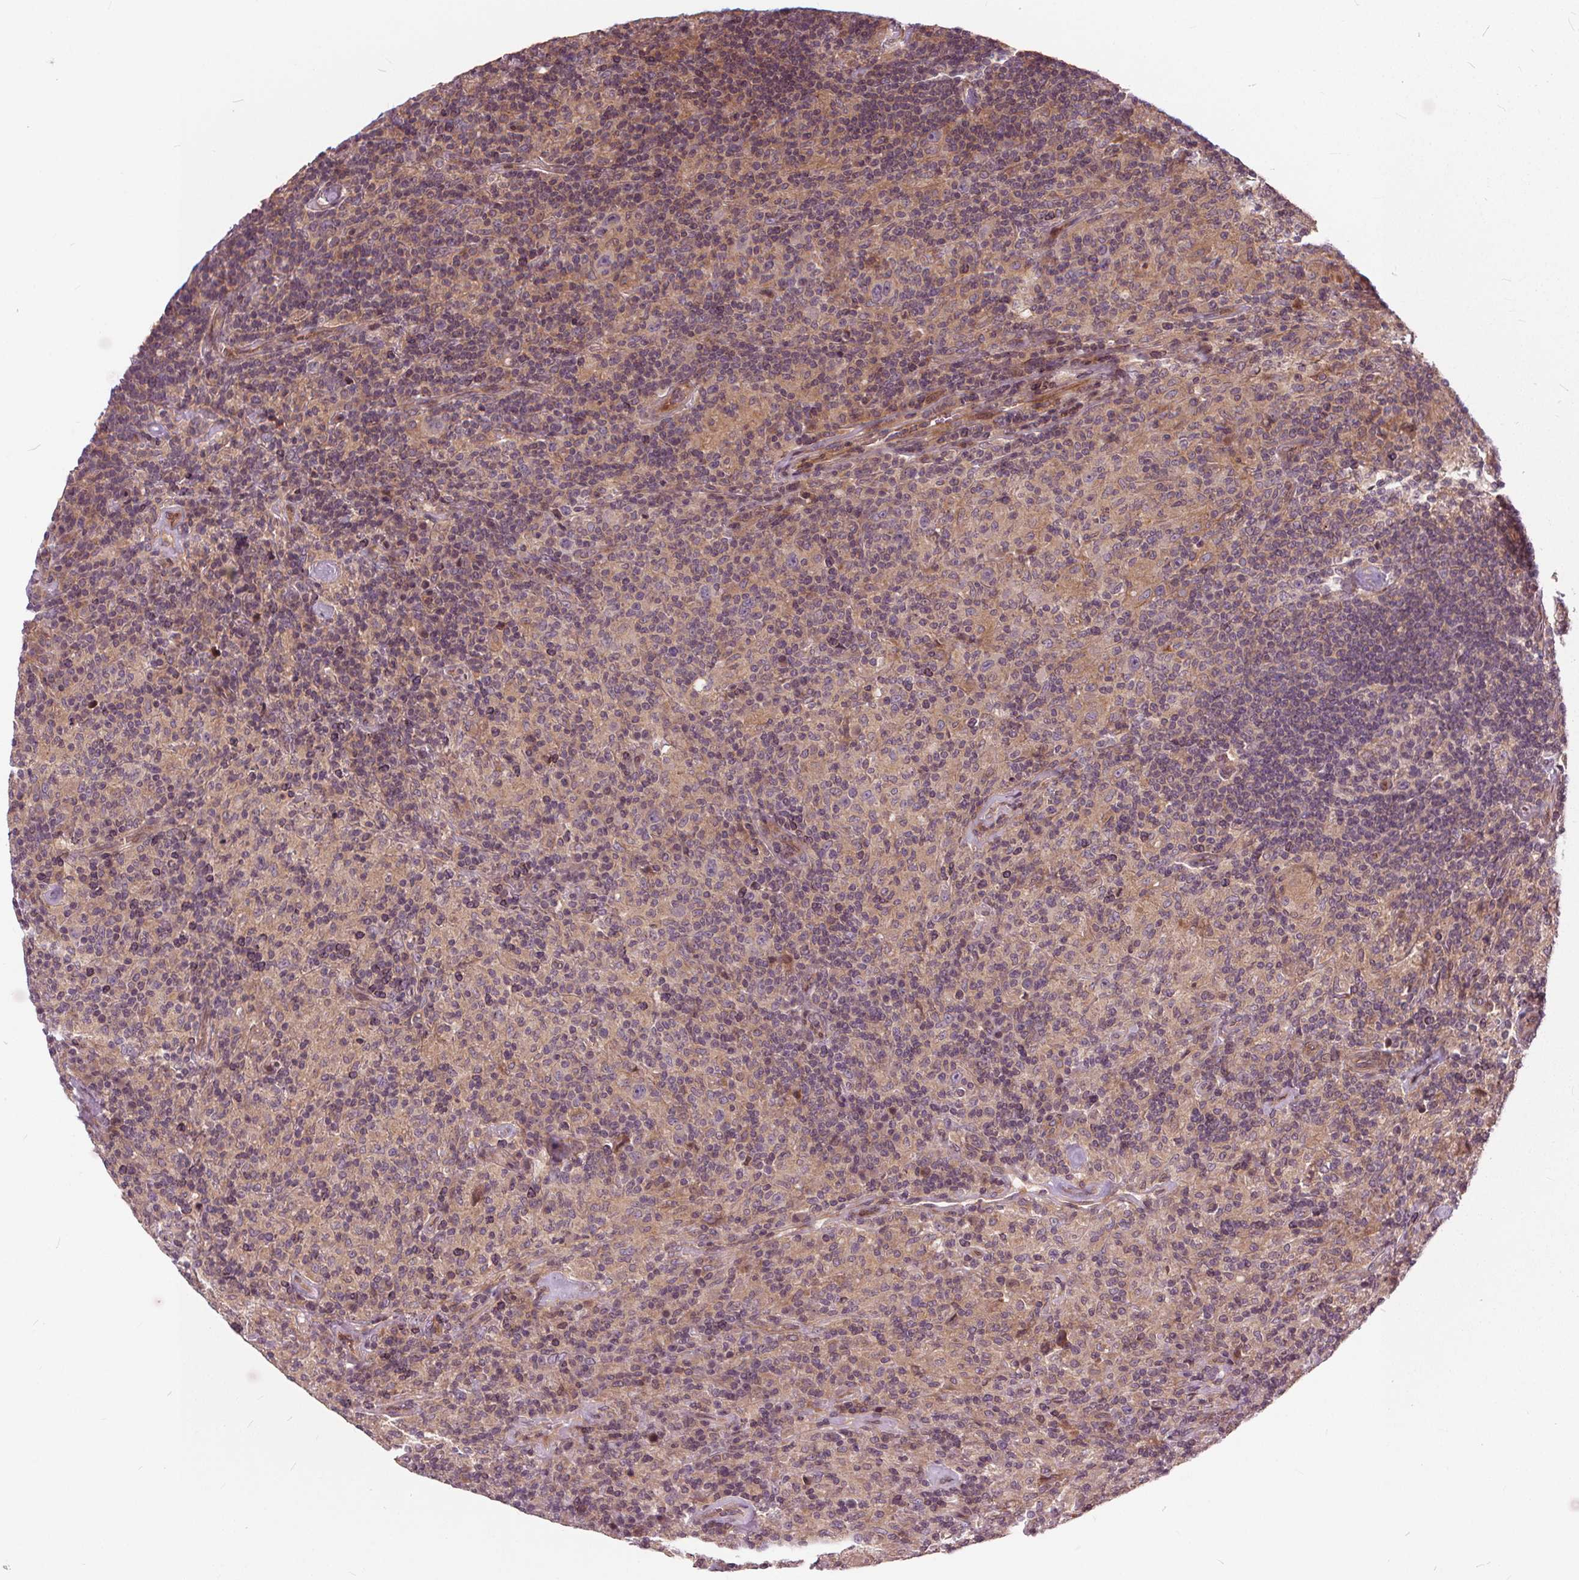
{"staining": {"intensity": "negative", "quantity": "none", "location": "none"}, "tissue": "lymphoma", "cell_type": "Tumor cells", "image_type": "cancer", "snomed": [{"axis": "morphology", "description": "Hodgkin's disease, NOS"}, {"axis": "topography", "description": "Lymph node"}], "caption": "Human Hodgkin's disease stained for a protein using immunohistochemistry exhibits no expression in tumor cells.", "gene": "INPP5E", "patient": {"sex": "male", "age": 70}}